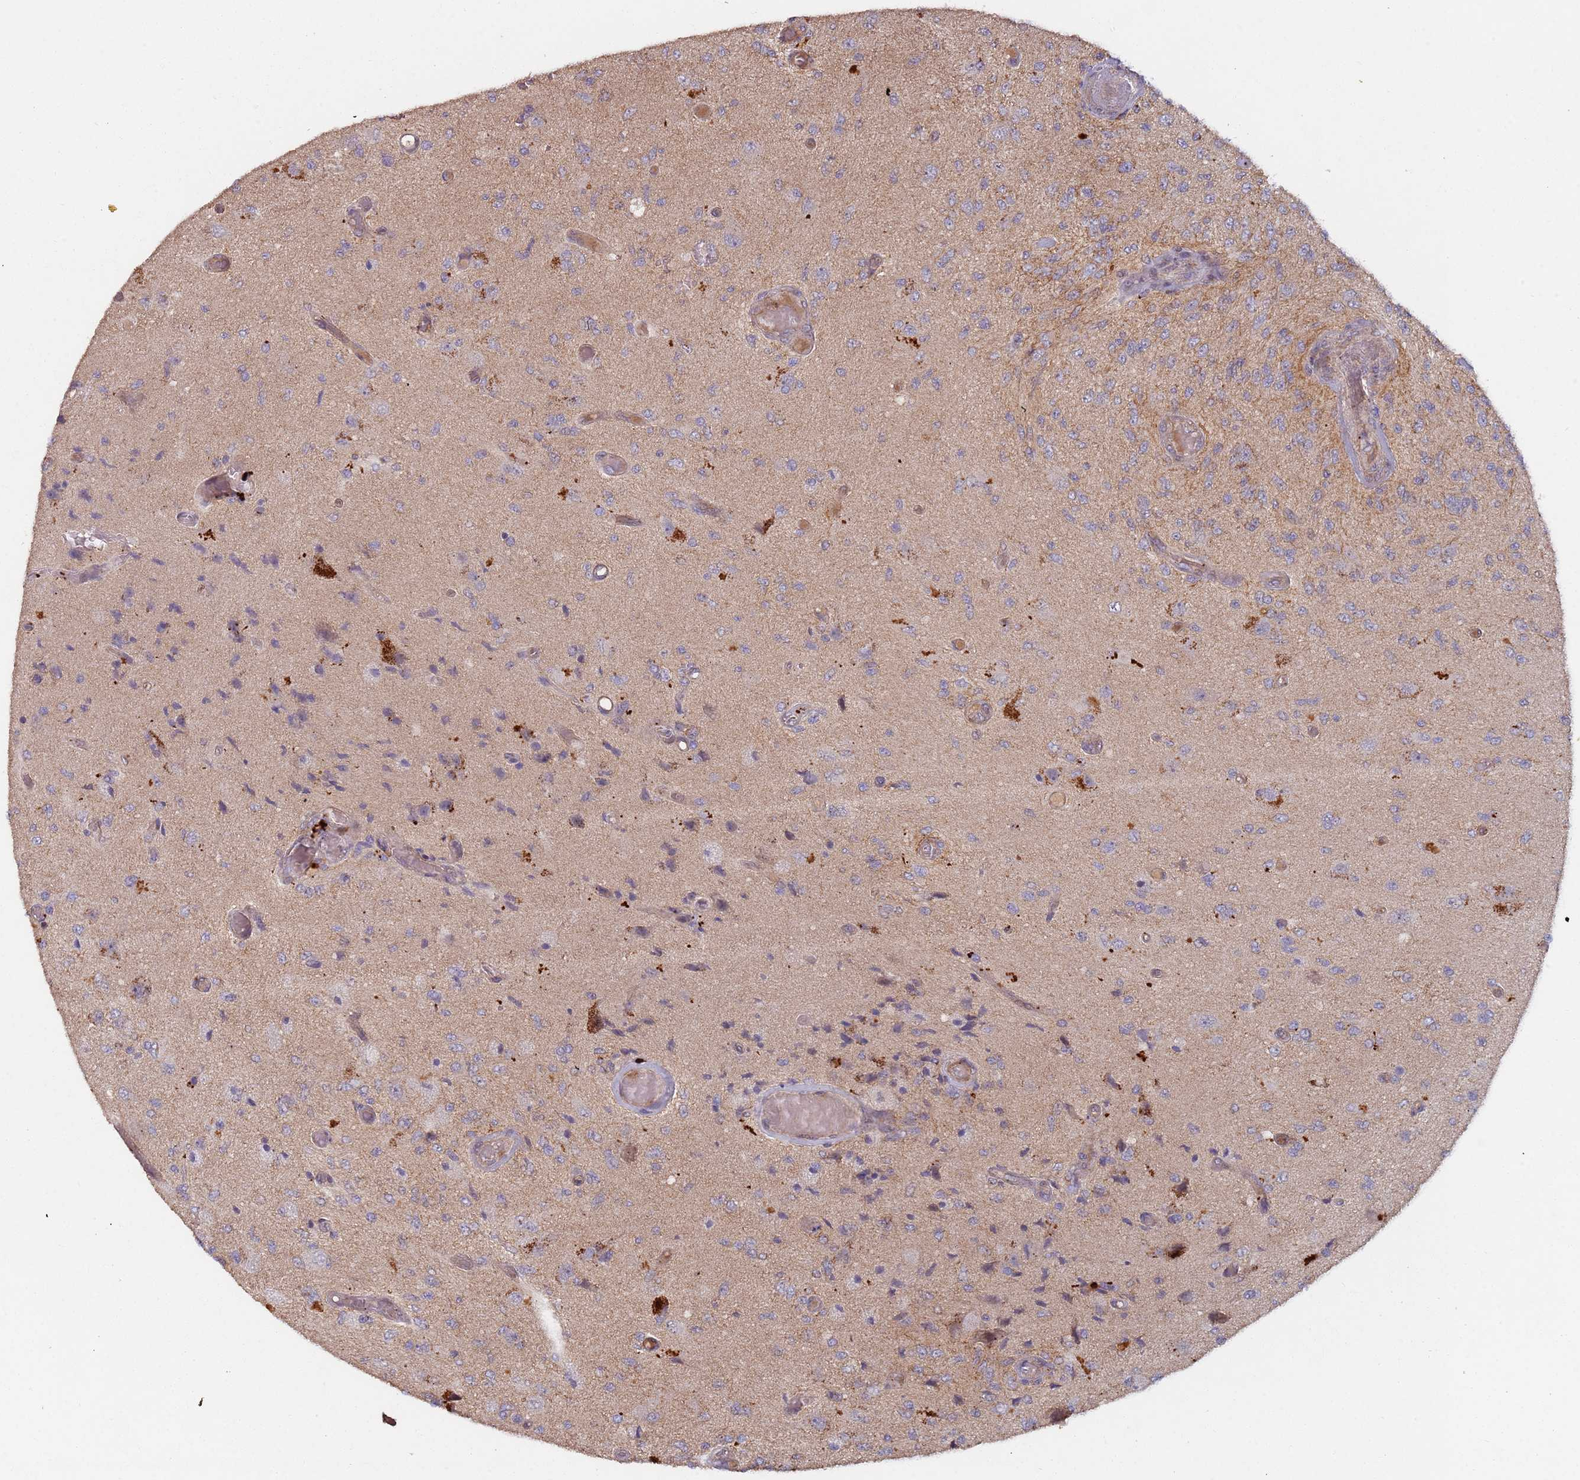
{"staining": {"intensity": "negative", "quantity": "none", "location": "none"}, "tissue": "glioma", "cell_type": "Tumor cells", "image_type": "cancer", "snomed": [{"axis": "morphology", "description": "Normal tissue, NOS"}, {"axis": "morphology", "description": "Glioma, malignant, High grade"}, {"axis": "topography", "description": "Cerebral cortex"}], "caption": "This photomicrograph is of glioma stained with immunohistochemistry (IHC) to label a protein in brown with the nuclei are counter-stained blue. There is no staining in tumor cells.", "gene": "KANSL1L", "patient": {"sex": "male", "age": 77}}